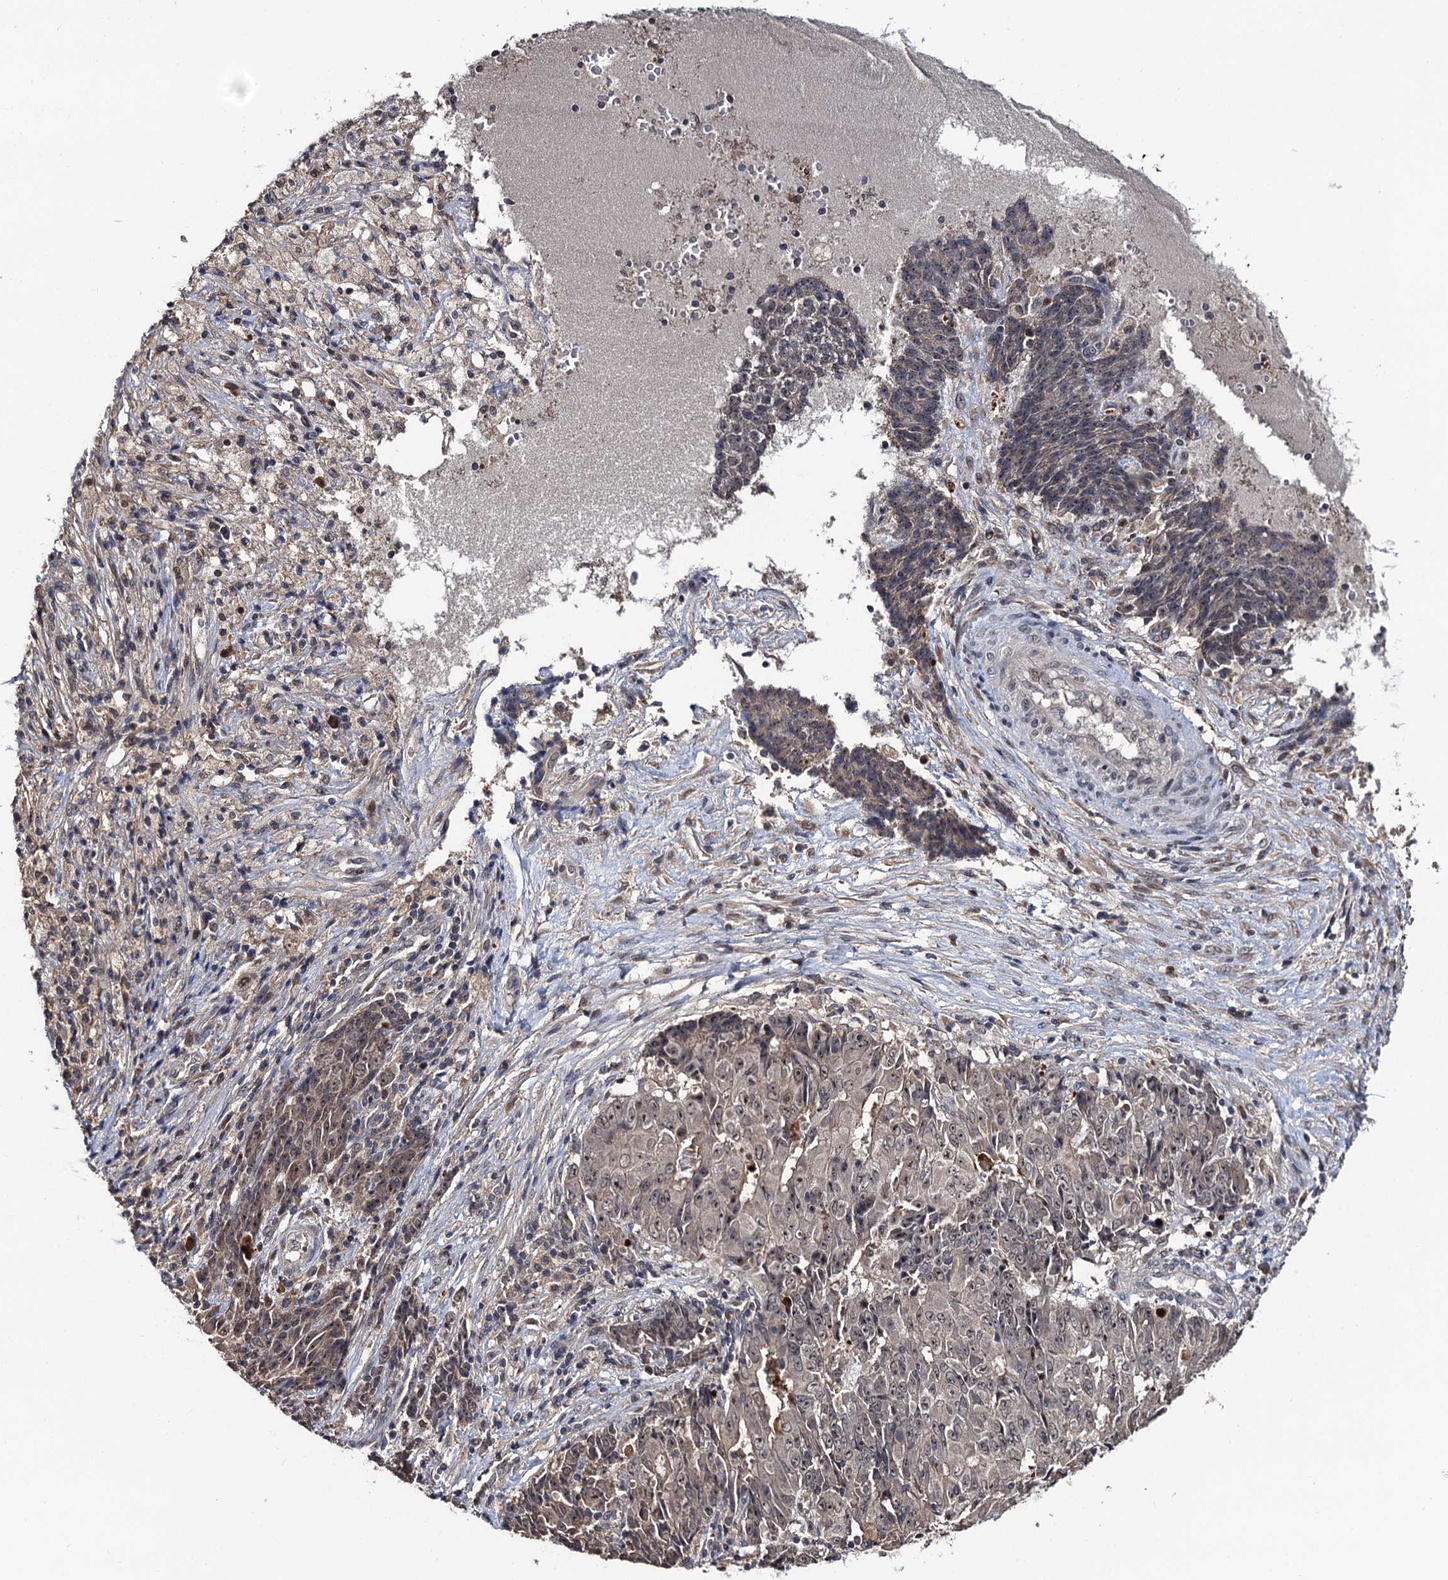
{"staining": {"intensity": "weak", "quantity": "25%-75%", "location": "cytoplasmic/membranous,nuclear"}, "tissue": "ovarian cancer", "cell_type": "Tumor cells", "image_type": "cancer", "snomed": [{"axis": "morphology", "description": "Carcinoma, endometroid"}, {"axis": "topography", "description": "Ovary"}], "caption": "Immunohistochemistry micrograph of ovarian endometroid carcinoma stained for a protein (brown), which displays low levels of weak cytoplasmic/membranous and nuclear expression in about 25%-75% of tumor cells.", "gene": "LRRC63", "patient": {"sex": "female", "age": 42}}